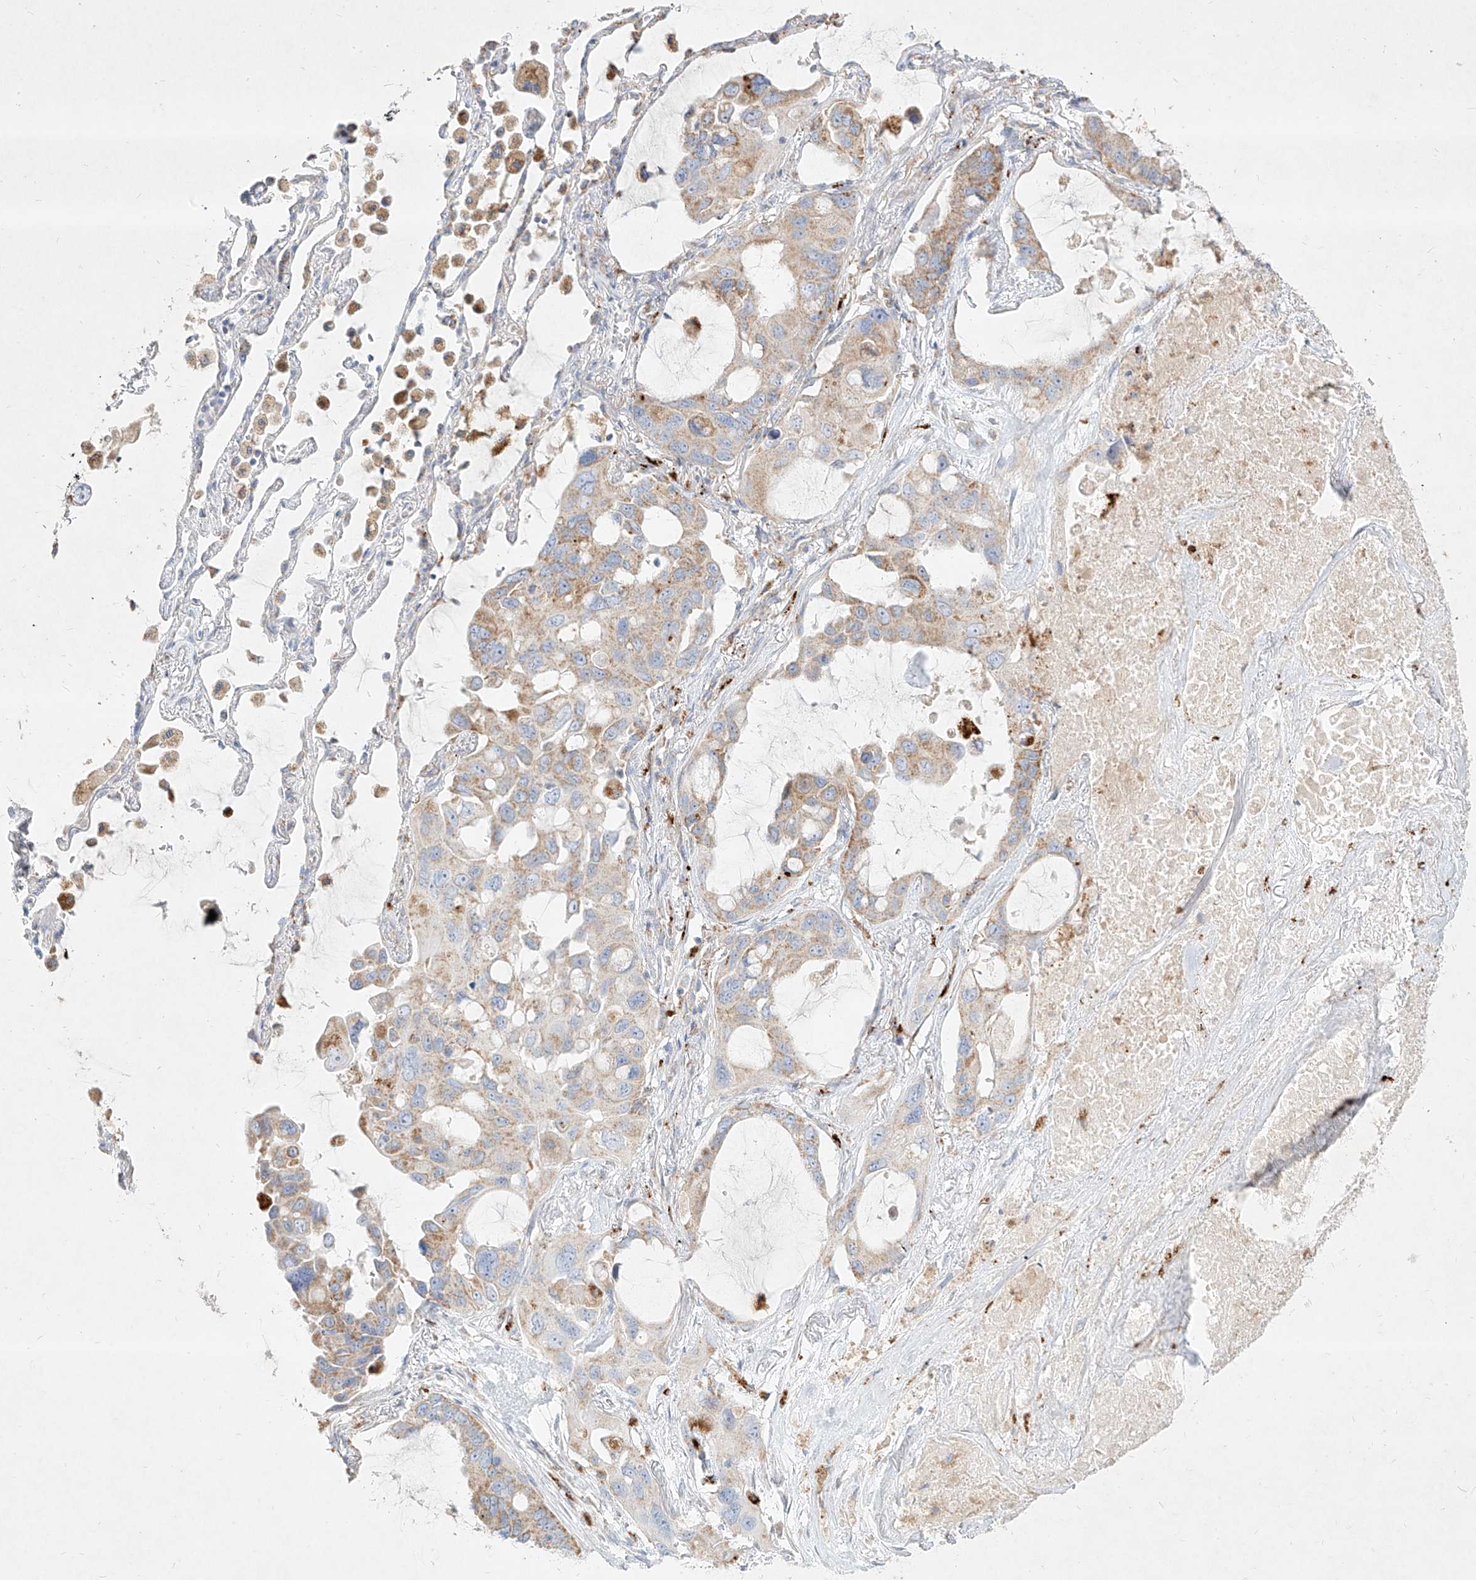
{"staining": {"intensity": "moderate", "quantity": "25%-75%", "location": "cytoplasmic/membranous"}, "tissue": "lung cancer", "cell_type": "Tumor cells", "image_type": "cancer", "snomed": [{"axis": "morphology", "description": "Squamous cell carcinoma, NOS"}, {"axis": "topography", "description": "Lung"}], "caption": "Tumor cells display medium levels of moderate cytoplasmic/membranous positivity in about 25%-75% of cells in squamous cell carcinoma (lung). Nuclei are stained in blue.", "gene": "MTX2", "patient": {"sex": "female", "age": 73}}